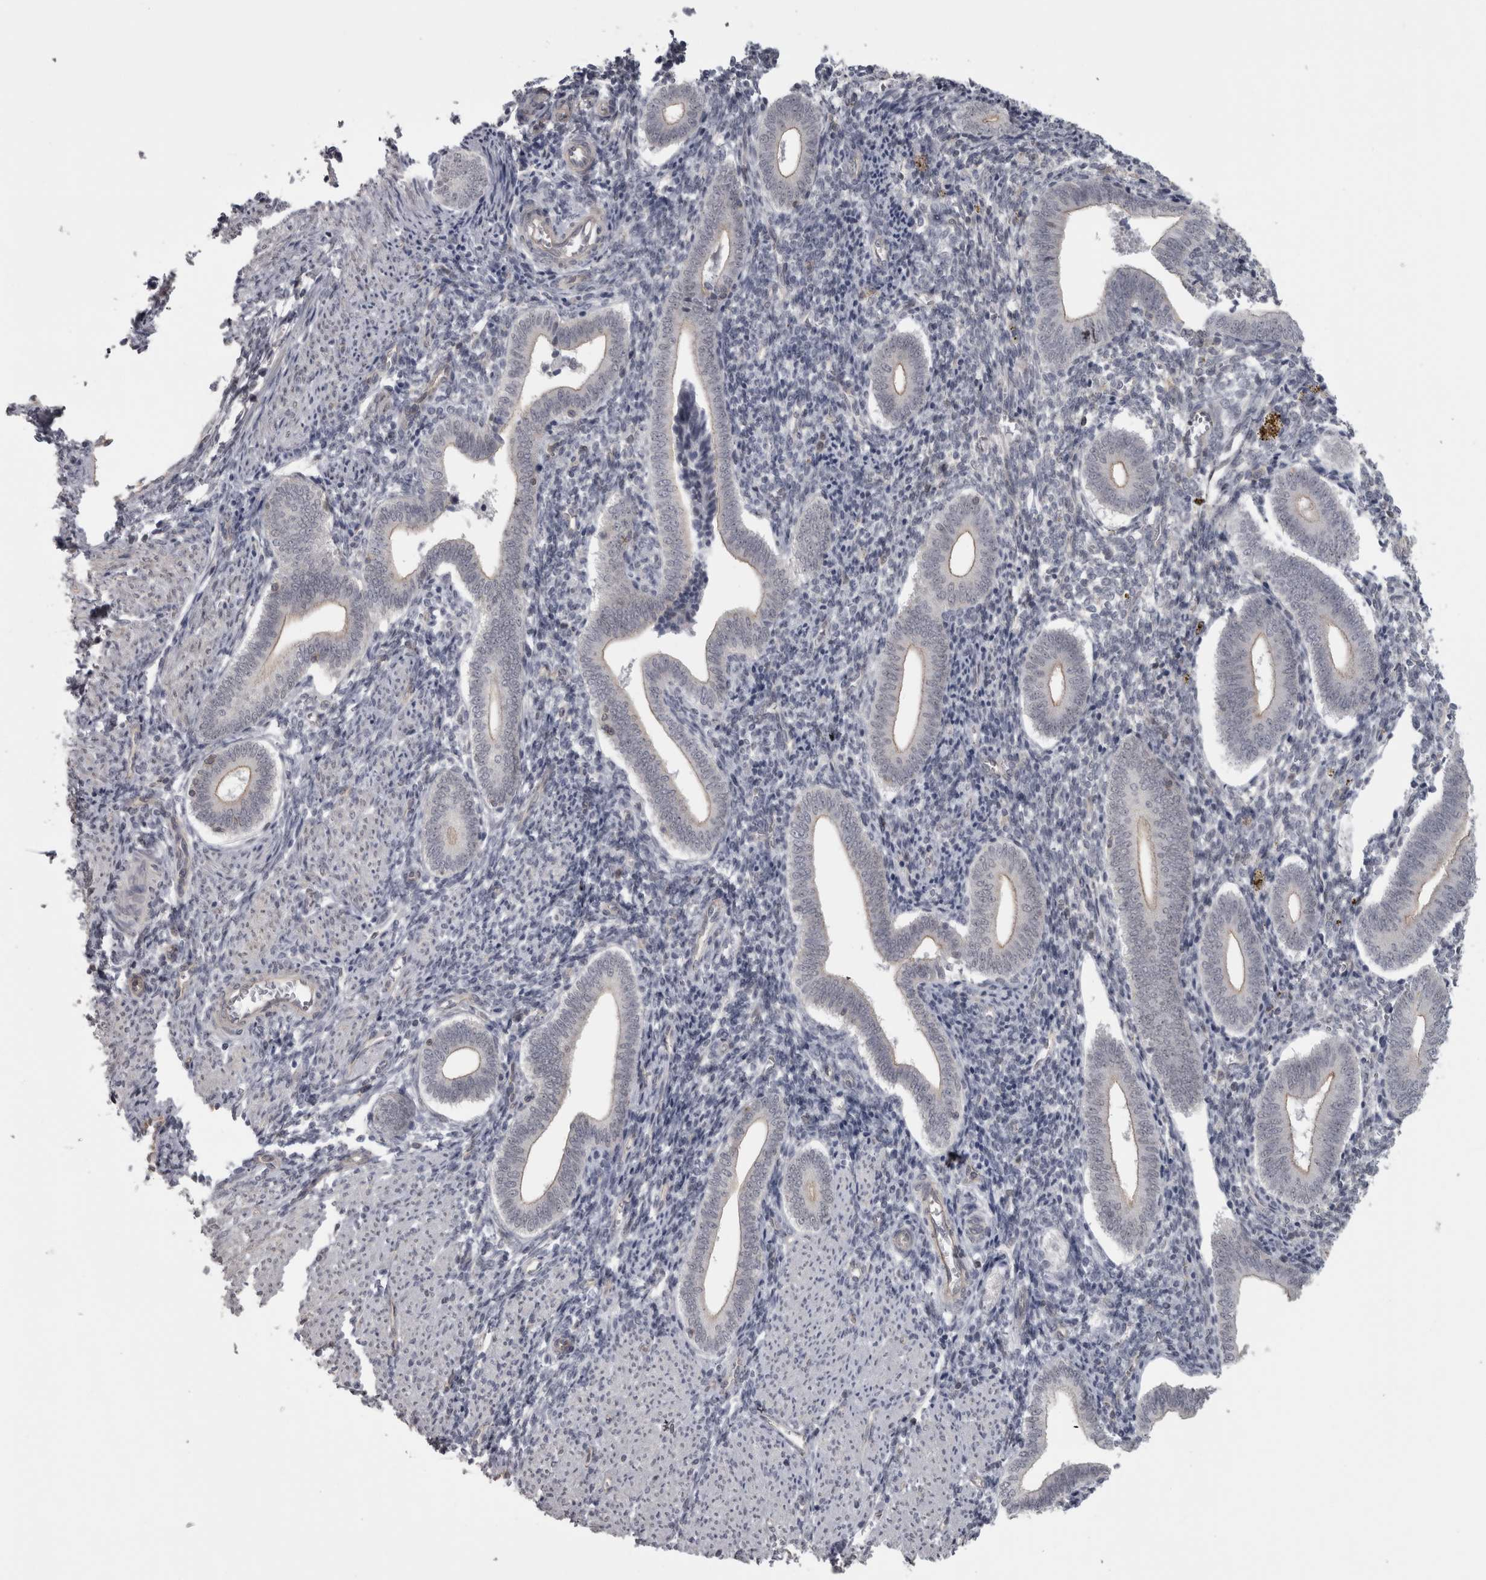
{"staining": {"intensity": "negative", "quantity": "none", "location": "none"}, "tissue": "endometrium", "cell_type": "Cells in endometrial stroma", "image_type": "normal", "snomed": [{"axis": "morphology", "description": "Normal tissue, NOS"}, {"axis": "topography", "description": "Uterus"}, {"axis": "topography", "description": "Endometrium"}], "caption": "DAB (3,3'-diaminobenzidine) immunohistochemical staining of normal human endometrium demonstrates no significant expression in cells in endometrial stroma. Brightfield microscopy of IHC stained with DAB (brown) and hematoxylin (blue), captured at high magnification.", "gene": "PPP1R12B", "patient": {"sex": "female", "age": 33}}